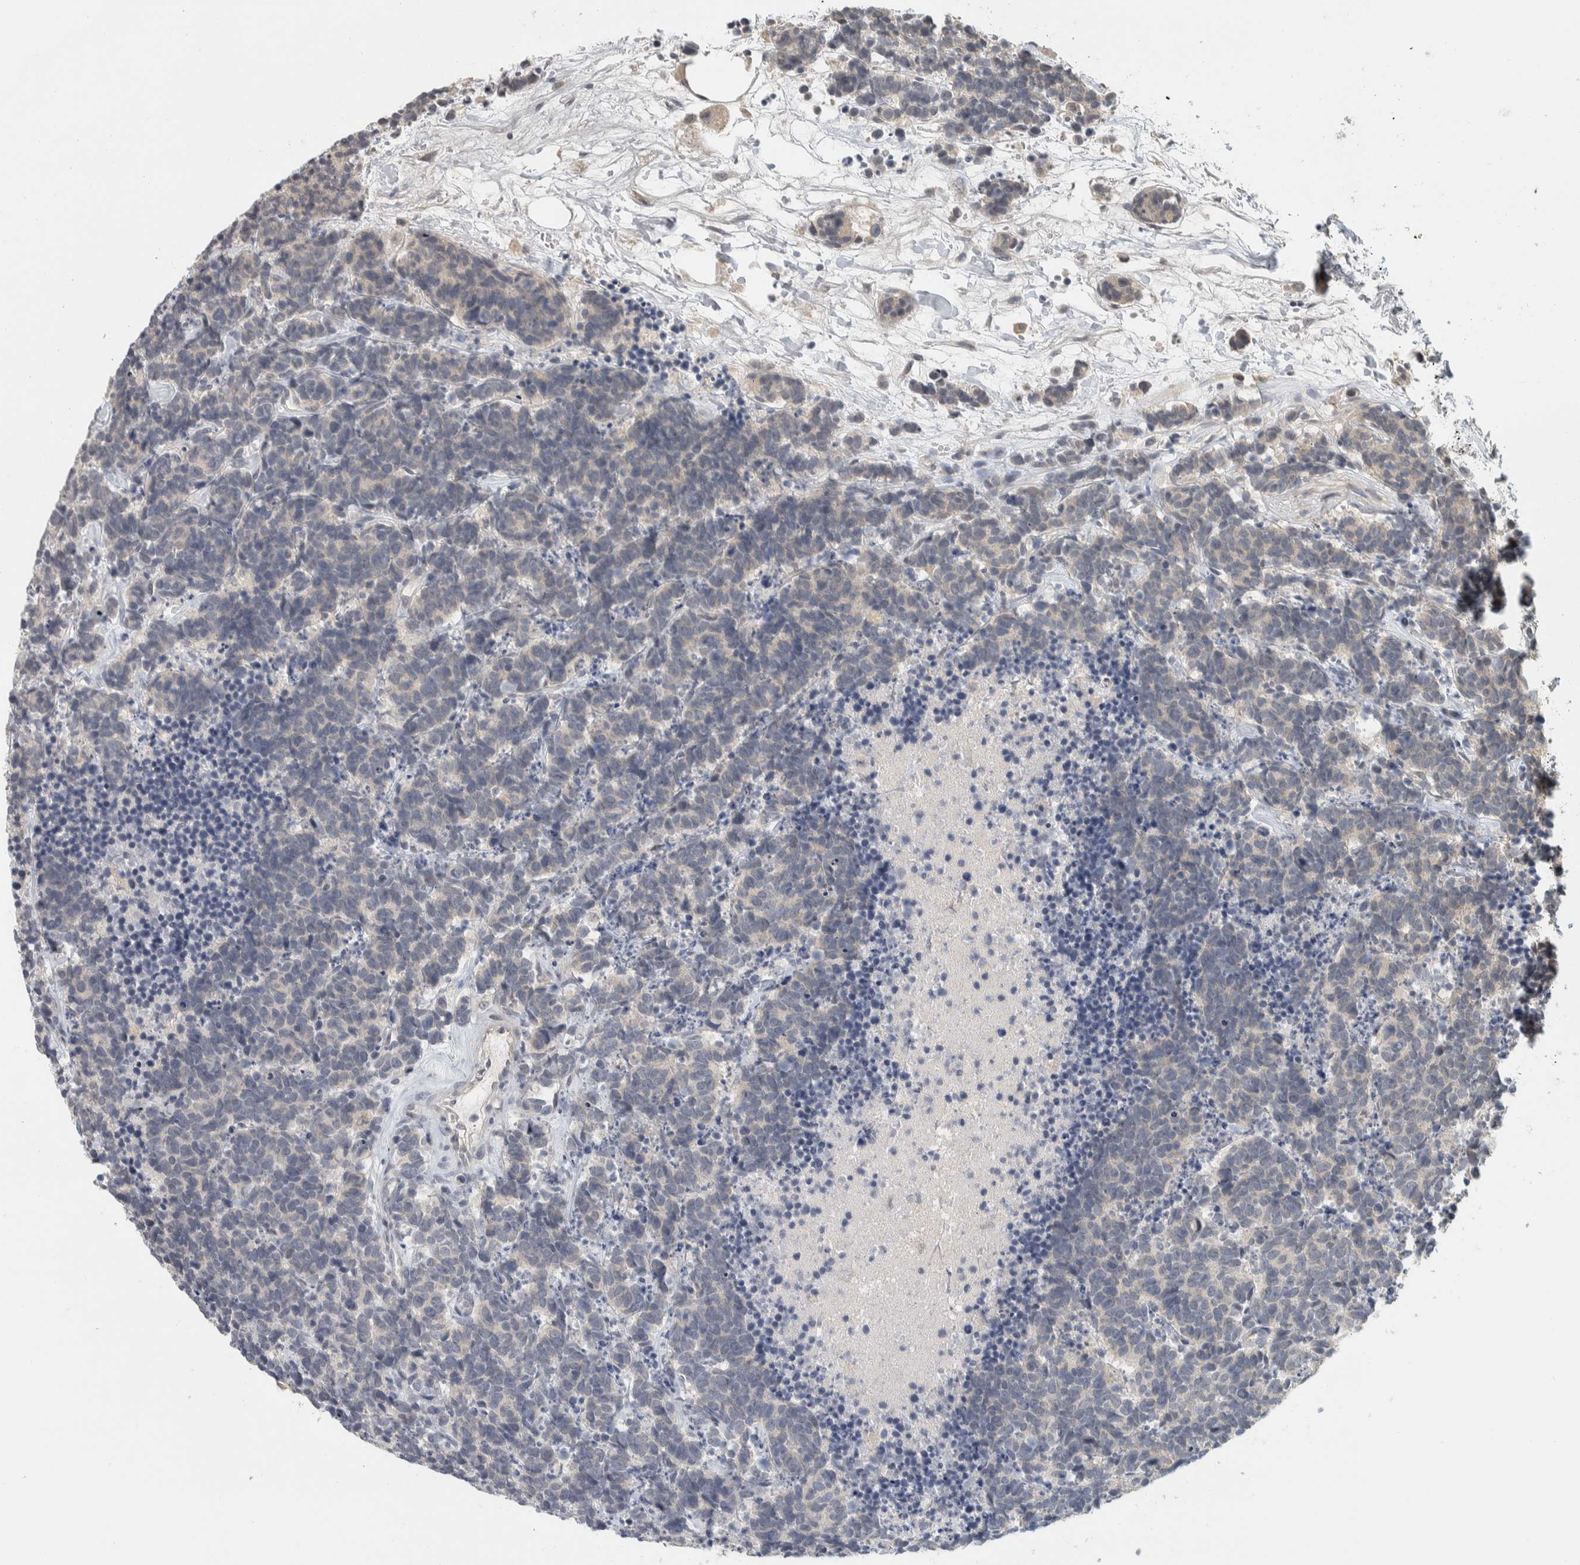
{"staining": {"intensity": "negative", "quantity": "none", "location": "none"}, "tissue": "carcinoid", "cell_type": "Tumor cells", "image_type": "cancer", "snomed": [{"axis": "morphology", "description": "Carcinoma, NOS"}, {"axis": "morphology", "description": "Carcinoid, malignant, NOS"}, {"axis": "topography", "description": "Urinary bladder"}], "caption": "The photomicrograph demonstrates no staining of tumor cells in carcinoid (malignant). The staining was performed using DAB to visualize the protein expression in brown, while the nuclei were stained in blue with hematoxylin (Magnification: 20x).", "gene": "AFP", "patient": {"sex": "male", "age": 57}}